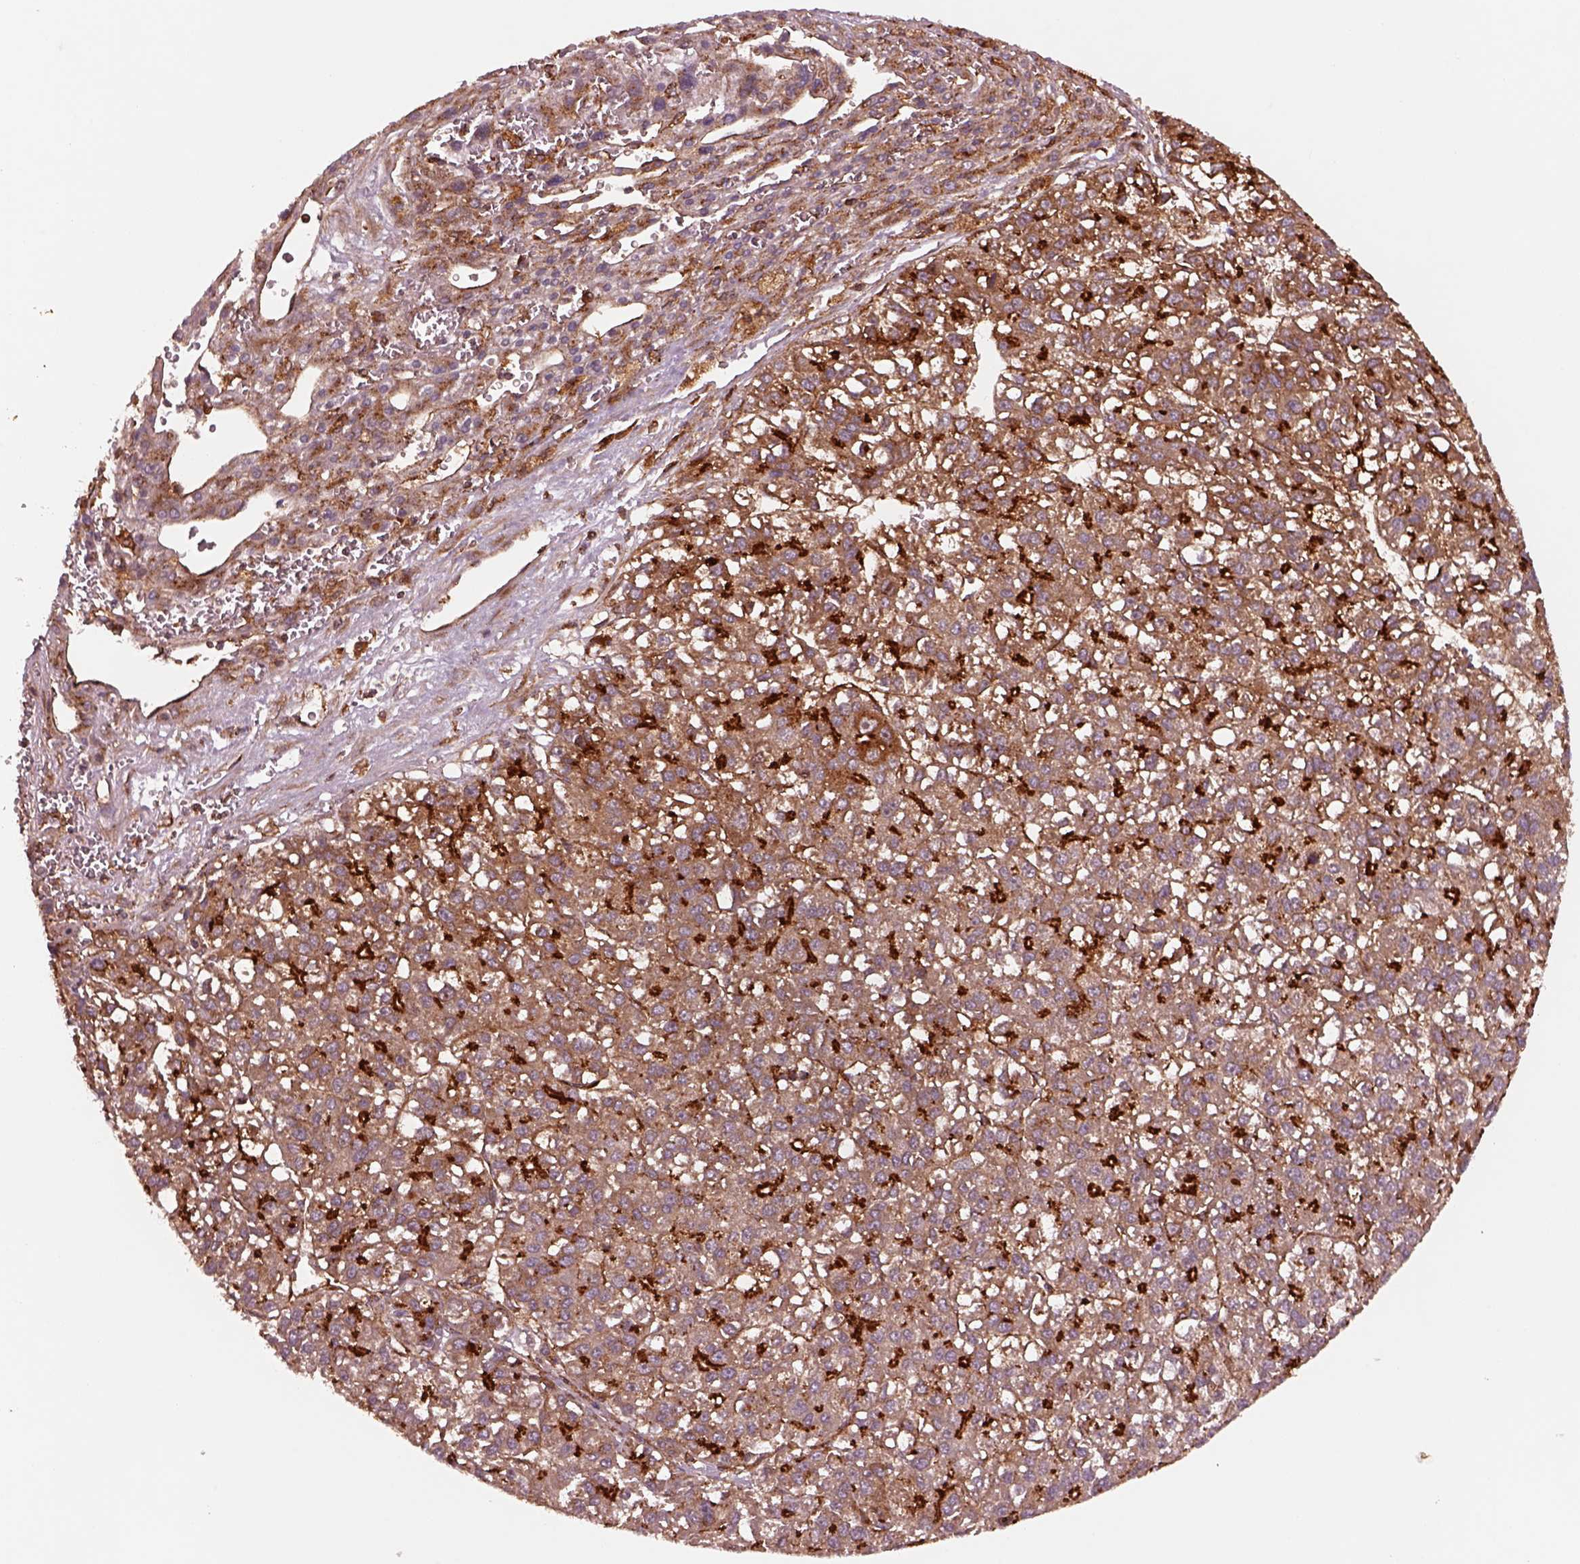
{"staining": {"intensity": "strong", "quantity": "<25%", "location": "cytoplasmic/membranous"}, "tissue": "liver cancer", "cell_type": "Tumor cells", "image_type": "cancer", "snomed": [{"axis": "morphology", "description": "Carcinoma, Hepatocellular, NOS"}, {"axis": "topography", "description": "Liver"}], "caption": "Protein staining of liver cancer (hepatocellular carcinoma) tissue reveals strong cytoplasmic/membranous expression in about <25% of tumor cells.", "gene": "WASHC2A", "patient": {"sex": "female", "age": 70}}